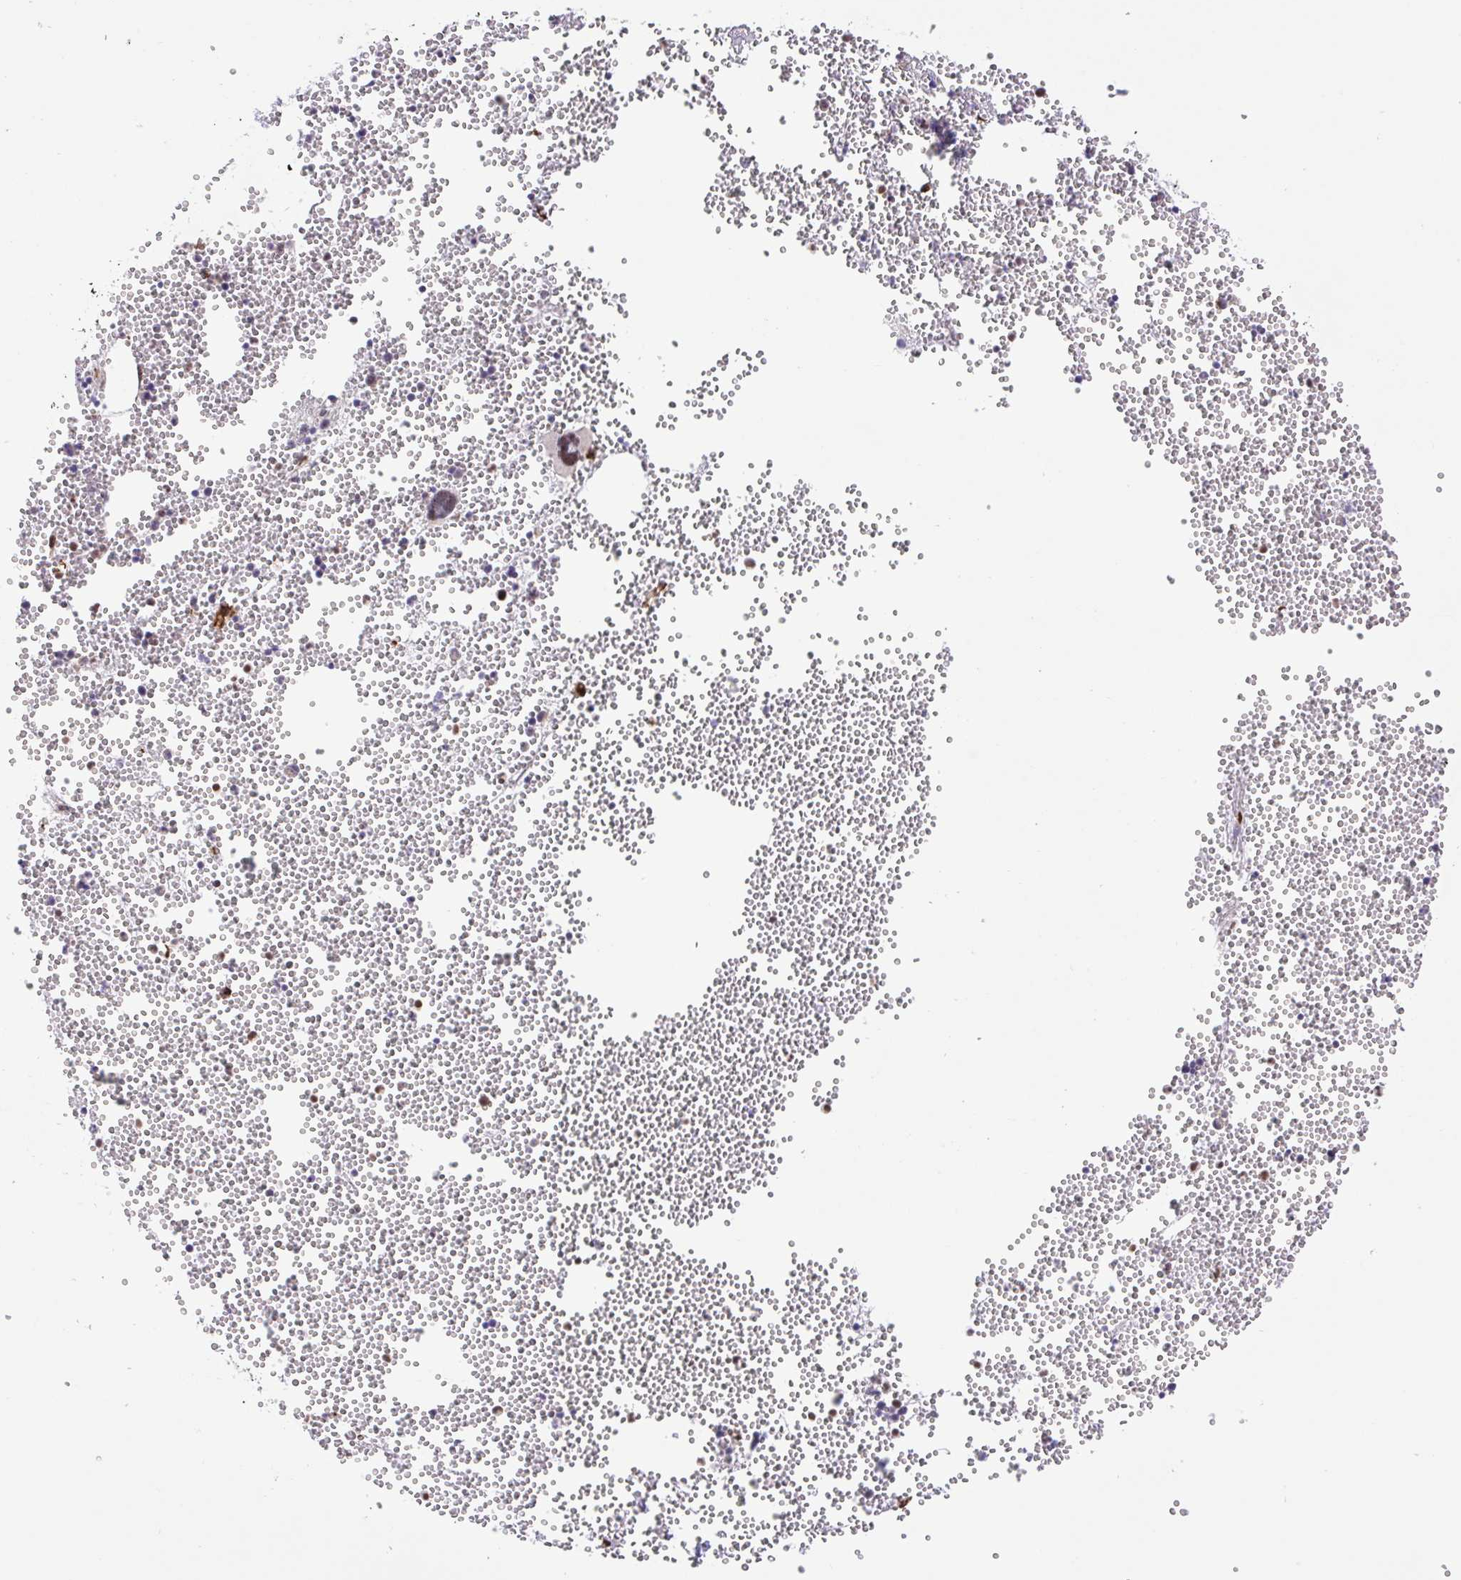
{"staining": {"intensity": "weak", "quantity": "<25%", "location": "nuclear"}, "tissue": "bone marrow", "cell_type": "Hematopoietic cells", "image_type": "normal", "snomed": [{"axis": "morphology", "description": "Normal tissue, NOS"}, {"axis": "topography", "description": "Bone marrow"}], "caption": "Protein analysis of benign bone marrow shows no significant positivity in hematopoietic cells. Nuclei are stained in blue.", "gene": "ERG", "patient": {"sex": "female", "age": 80}}